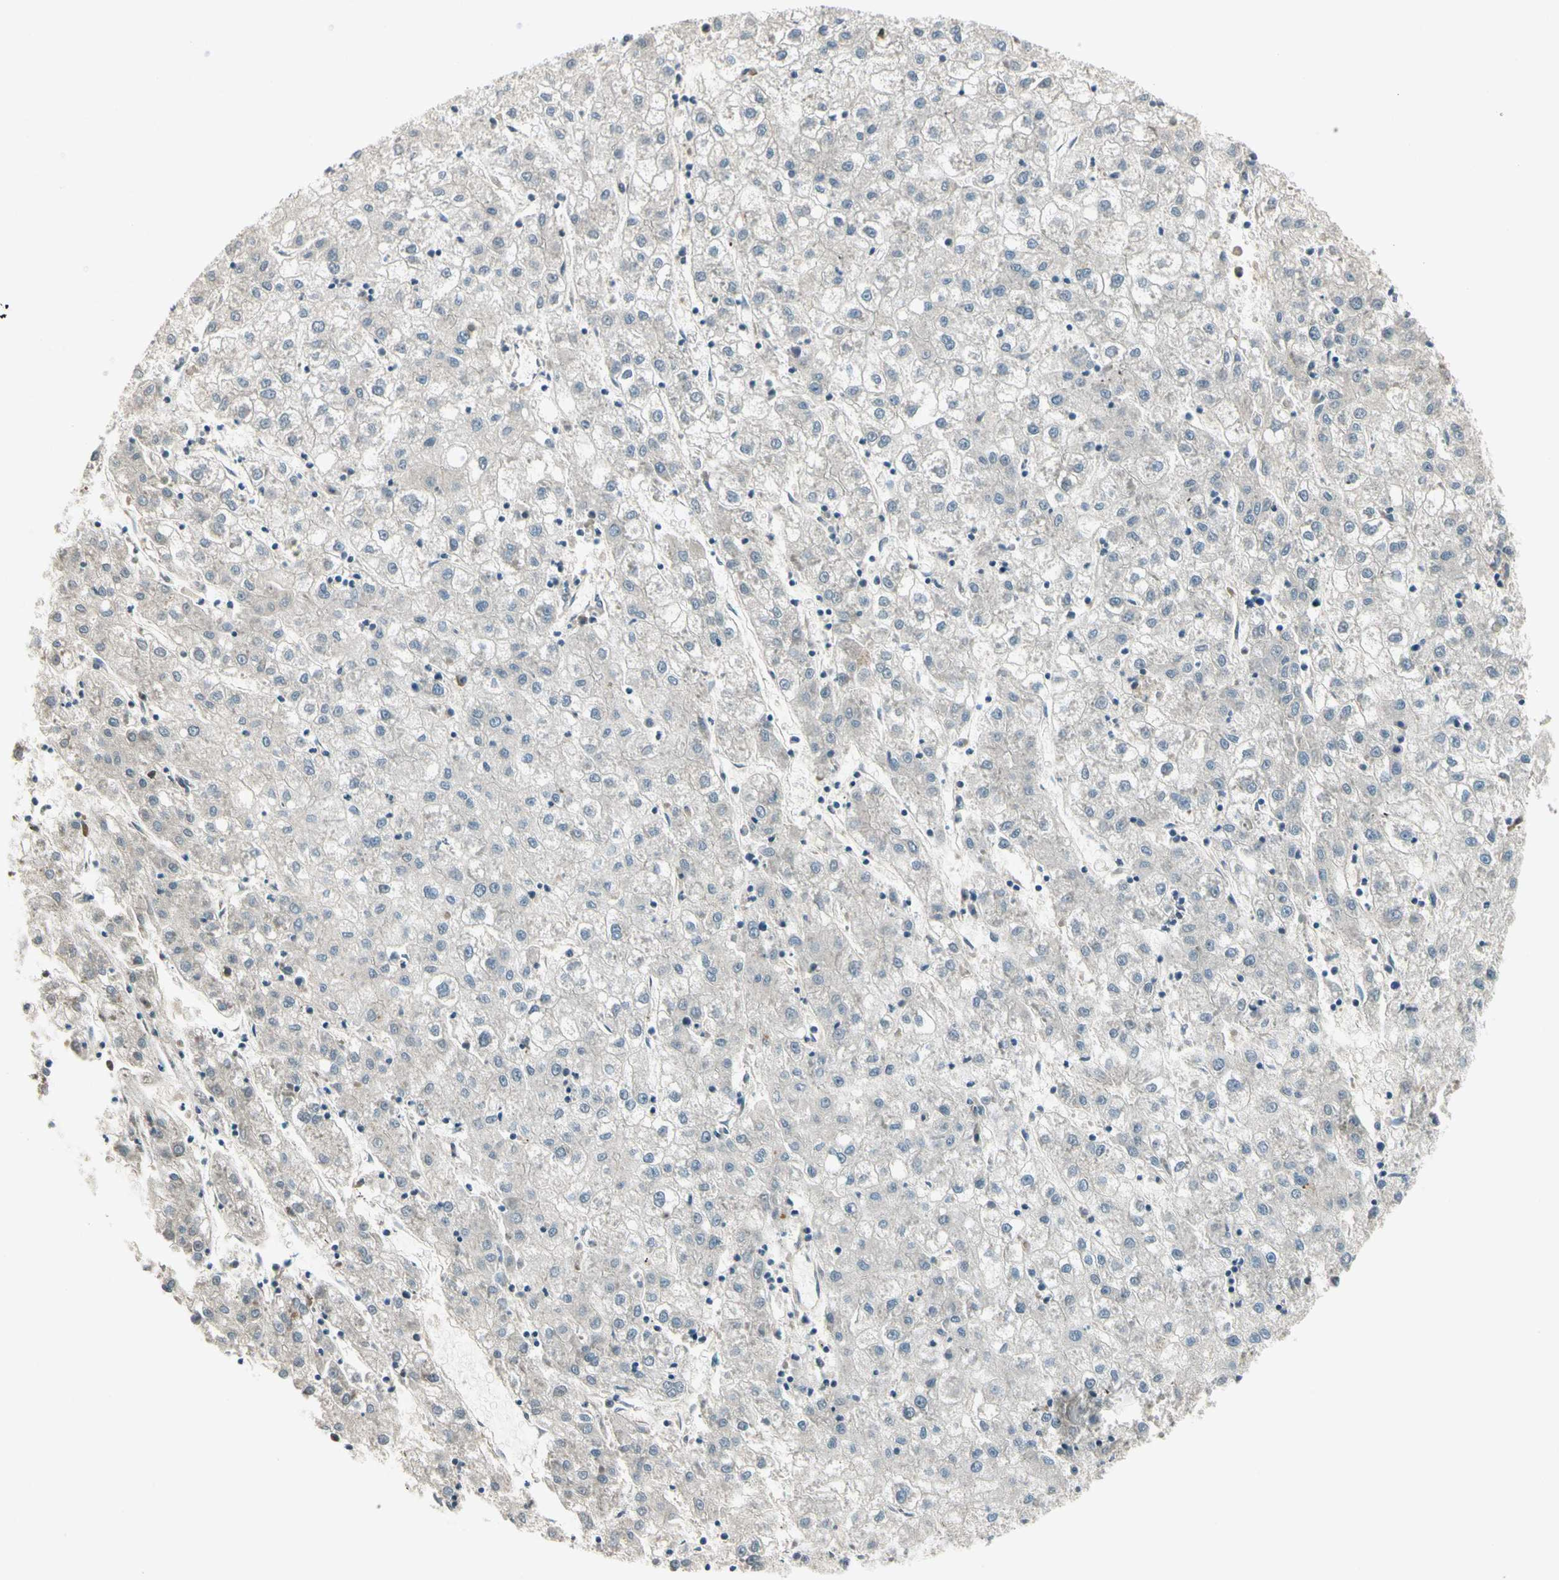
{"staining": {"intensity": "negative", "quantity": "none", "location": "none"}, "tissue": "liver cancer", "cell_type": "Tumor cells", "image_type": "cancer", "snomed": [{"axis": "morphology", "description": "Carcinoma, Hepatocellular, NOS"}, {"axis": "topography", "description": "Liver"}], "caption": "Tumor cells show no significant staining in hepatocellular carcinoma (liver).", "gene": "GTF3A", "patient": {"sex": "male", "age": 72}}